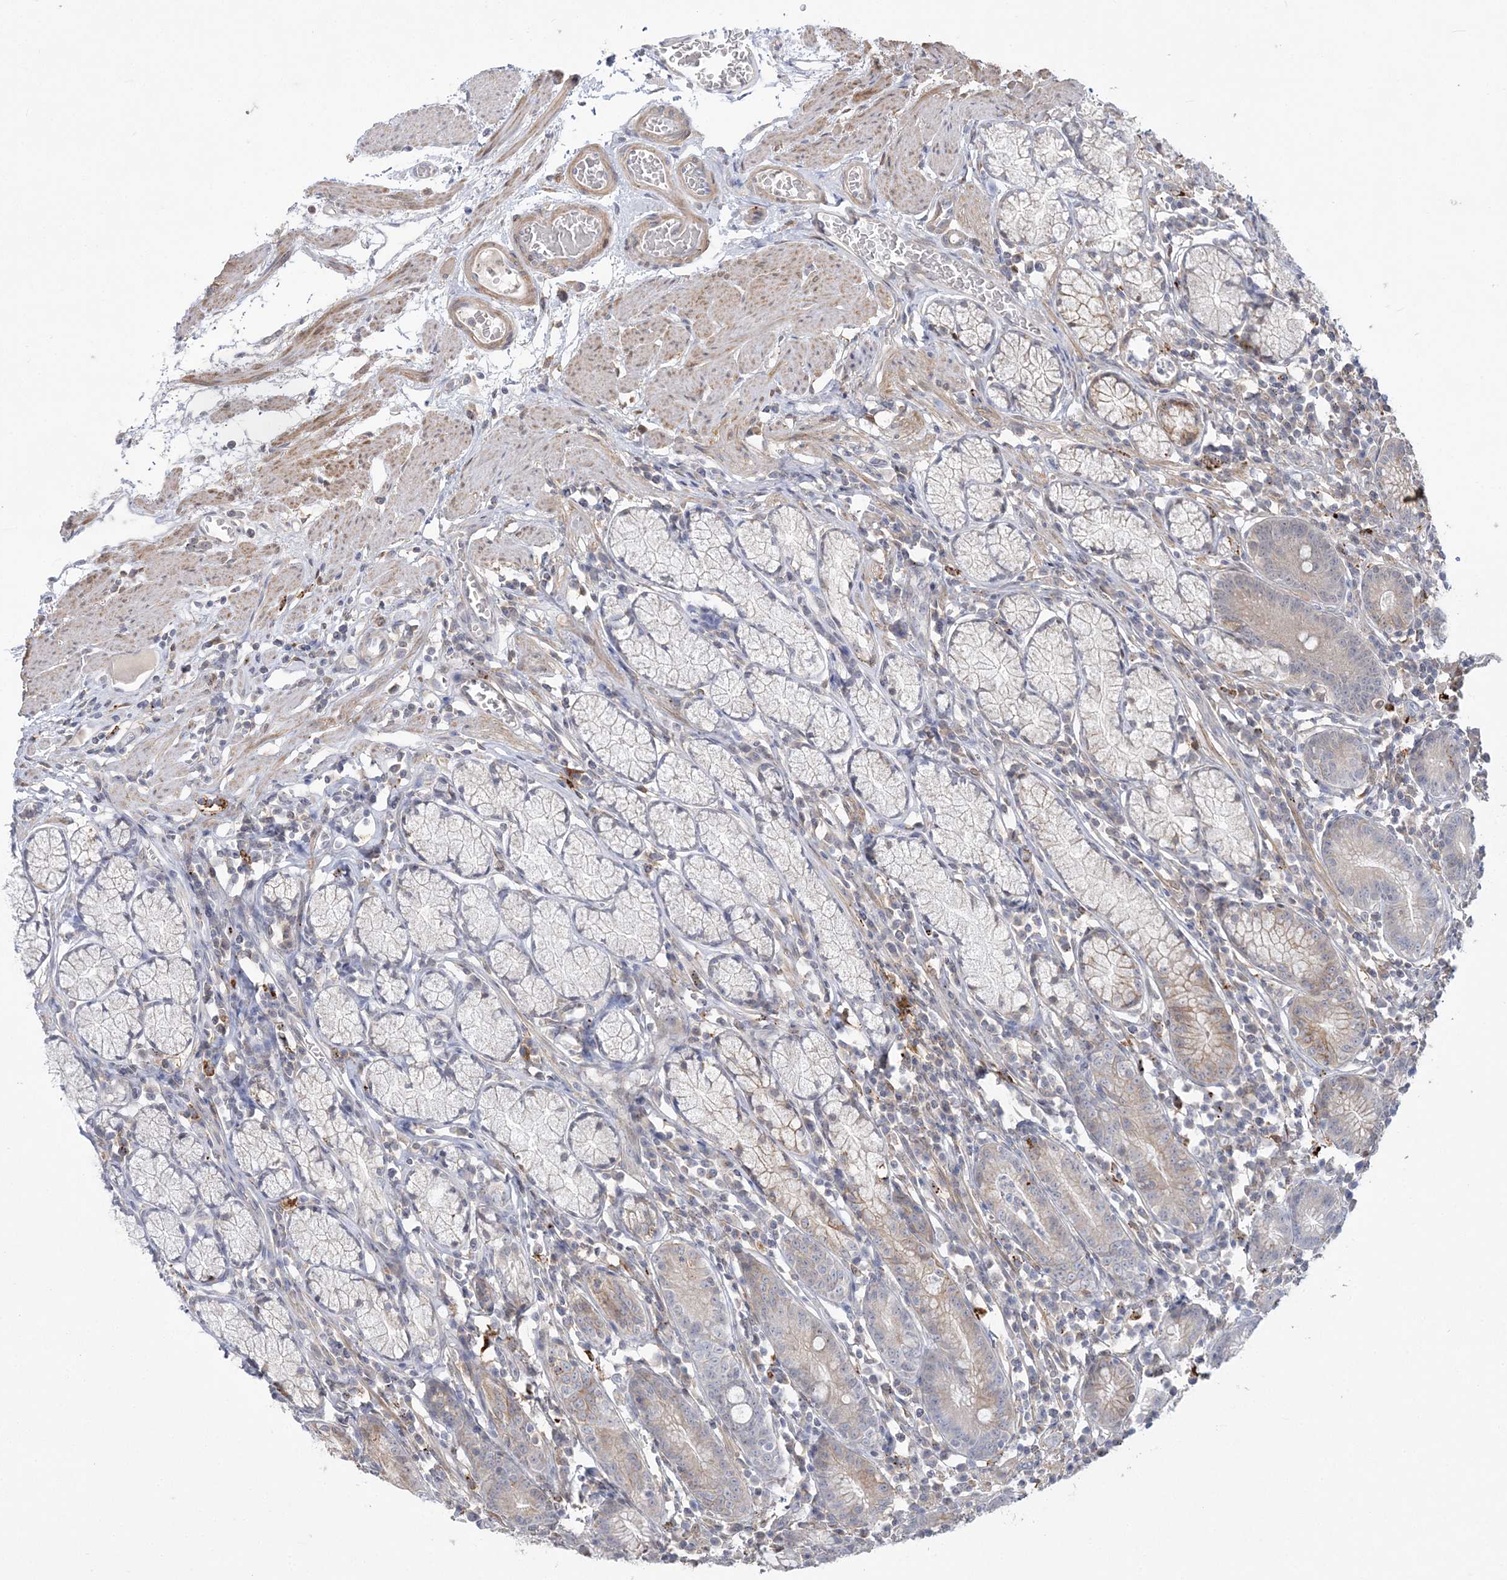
{"staining": {"intensity": "weak", "quantity": "<25%", "location": "cytoplasmic/membranous"}, "tissue": "stomach", "cell_type": "Glandular cells", "image_type": "normal", "snomed": [{"axis": "morphology", "description": "Normal tissue, NOS"}, {"axis": "topography", "description": "Stomach"}], "caption": "A micrograph of human stomach is negative for staining in glandular cells. The staining is performed using DAB (3,3'-diaminobenzidine) brown chromogen with nuclei counter-stained in using hematoxylin.", "gene": "HAAO", "patient": {"sex": "male", "age": 55}}